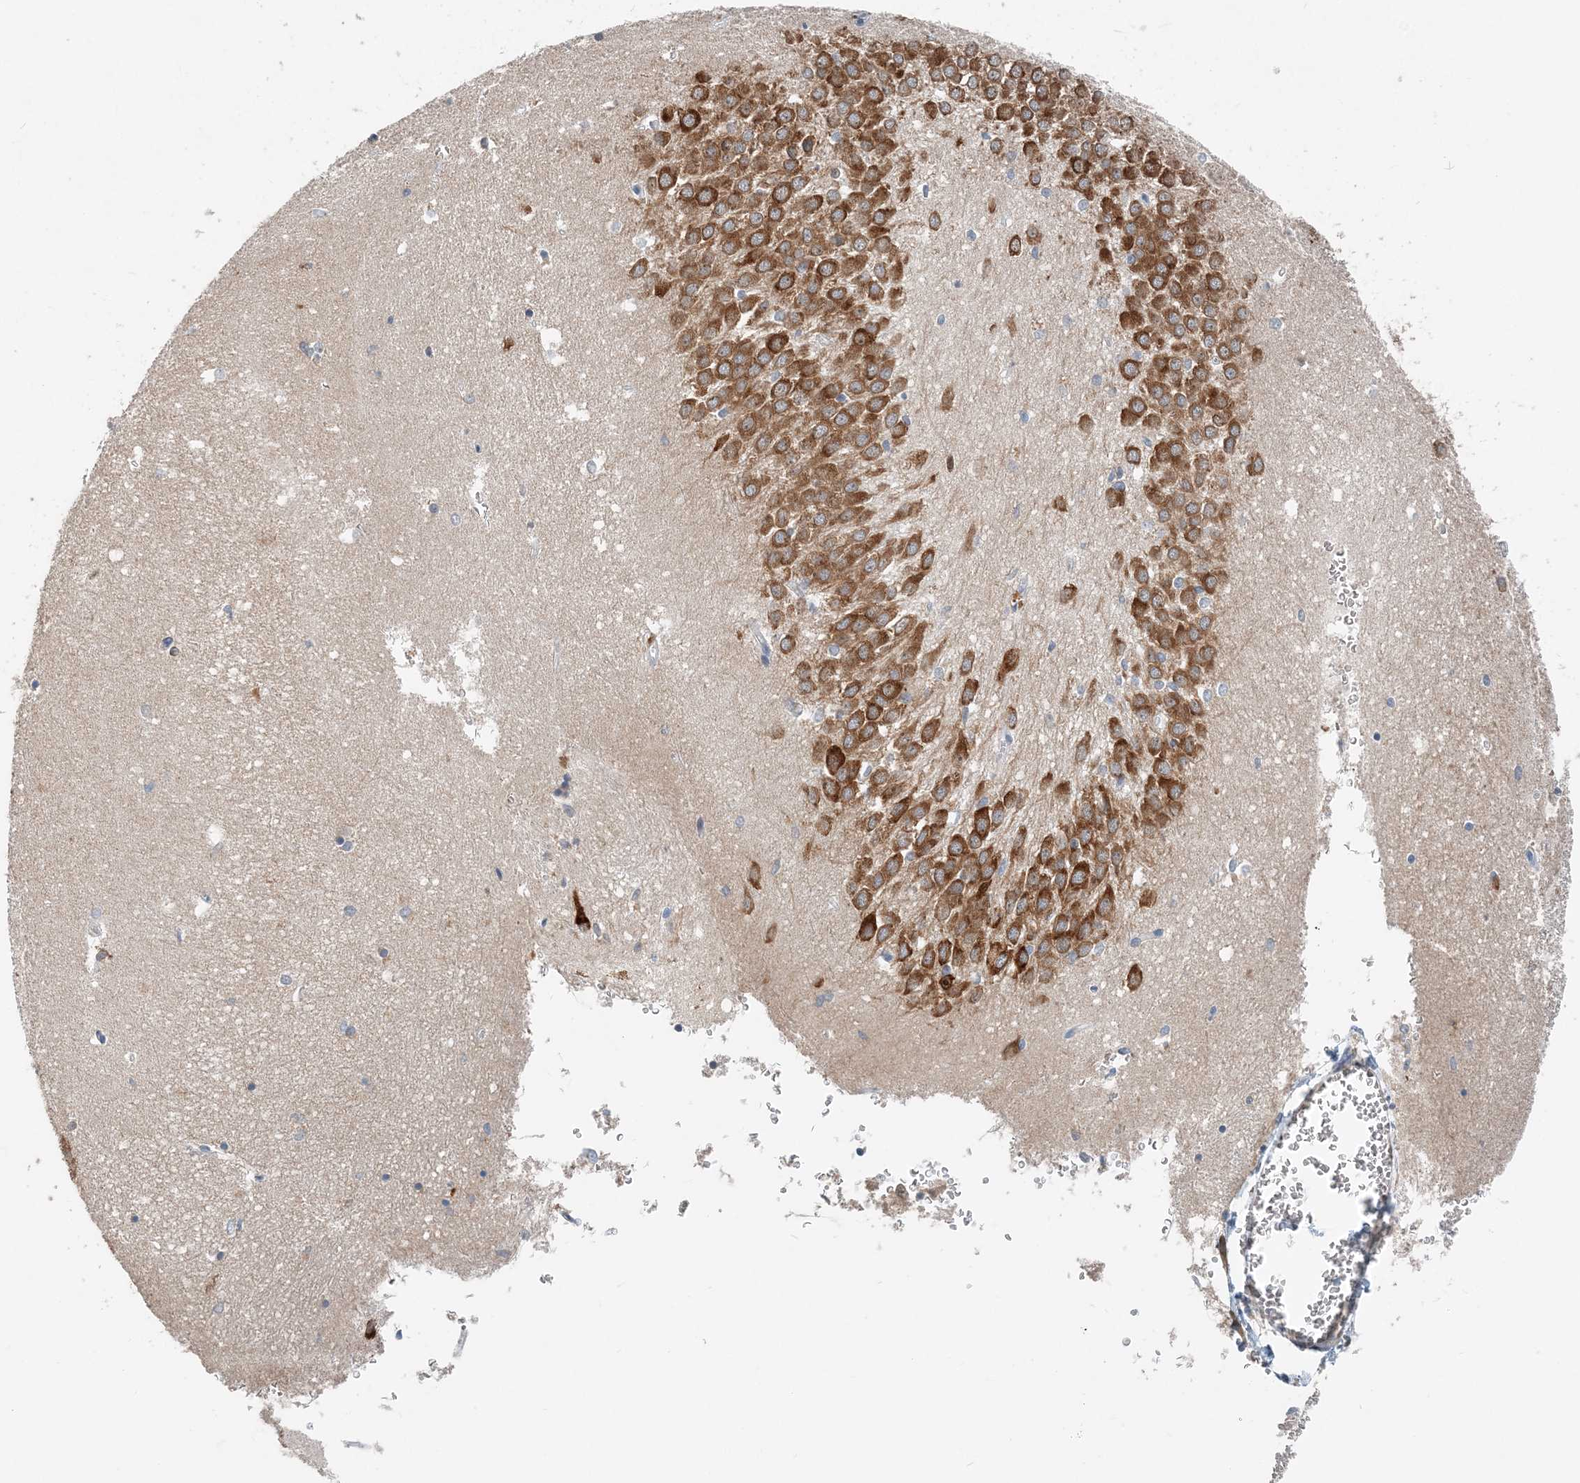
{"staining": {"intensity": "weak", "quantity": "<25%", "location": "cytoplasmic/membranous"}, "tissue": "hippocampus", "cell_type": "Glial cells", "image_type": "normal", "snomed": [{"axis": "morphology", "description": "Normal tissue, NOS"}, {"axis": "topography", "description": "Hippocampus"}], "caption": "Image shows no protein positivity in glial cells of unremarkable hippocampus.", "gene": "EEF1A2", "patient": {"sex": "female", "age": 64}}